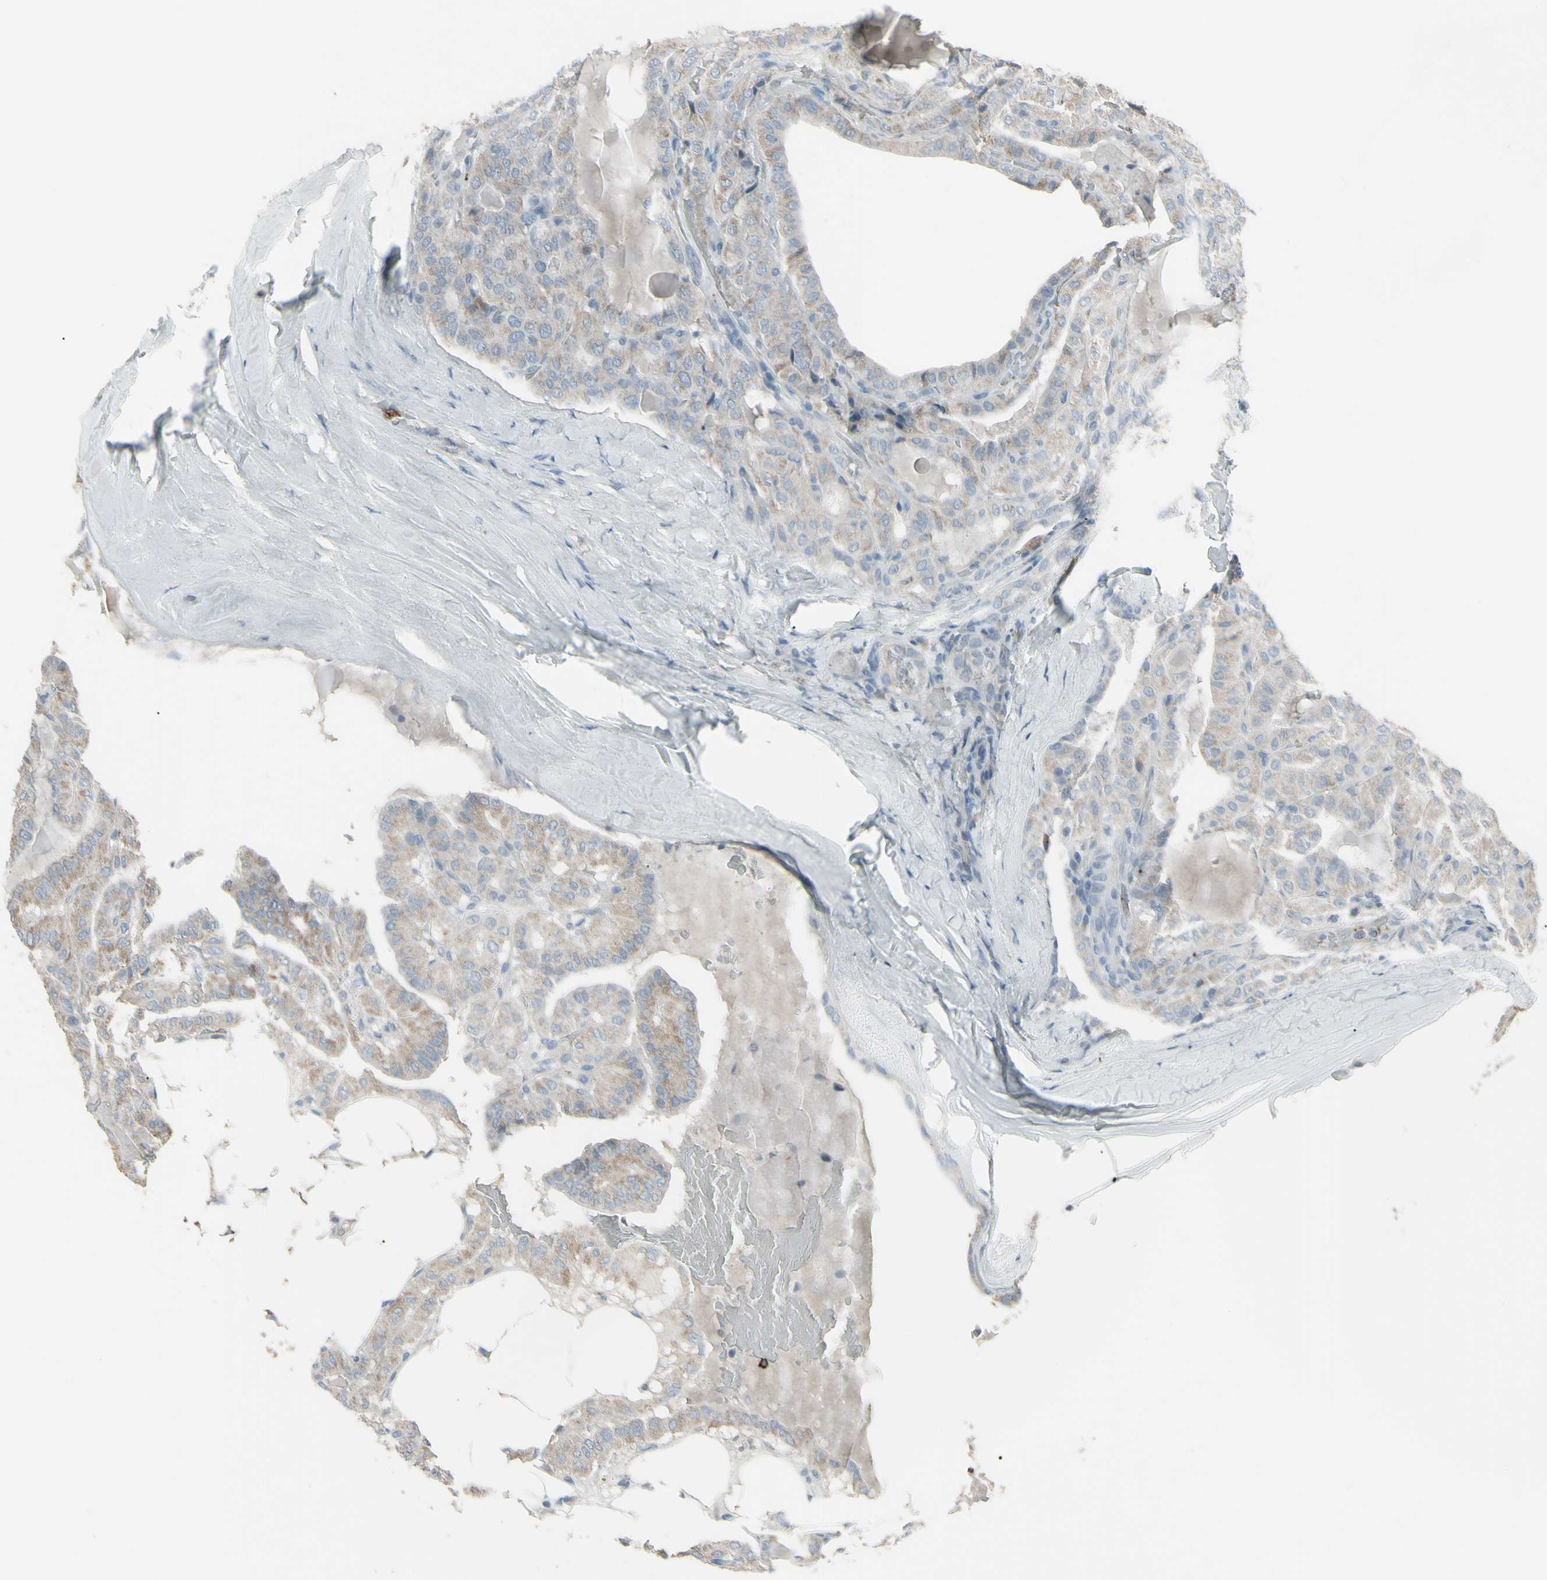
{"staining": {"intensity": "weak", "quantity": ">75%", "location": "cytoplasmic/membranous"}, "tissue": "thyroid cancer", "cell_type": "Tumor cells", "image_type": "cancer", "snomed": [{"axis": "morphology", "description": "Papillary adenocarcinoma, NOS"}, {"axis": "topography", "description": "Thyroid gland"}], "caption": "Immunohistochemistry (IHC) histopathology image of neoplastic tissue: human thyroid papillary adenocarcinoma stained using IHC displays low levels of weak protein expression localized specifically in the cytoplasmic/membranous of tumor cells, appearing as a cytoplasmic/membranous brown color.", "gene": "CD79B", "patient": {"sex": "male", "age": 77}}